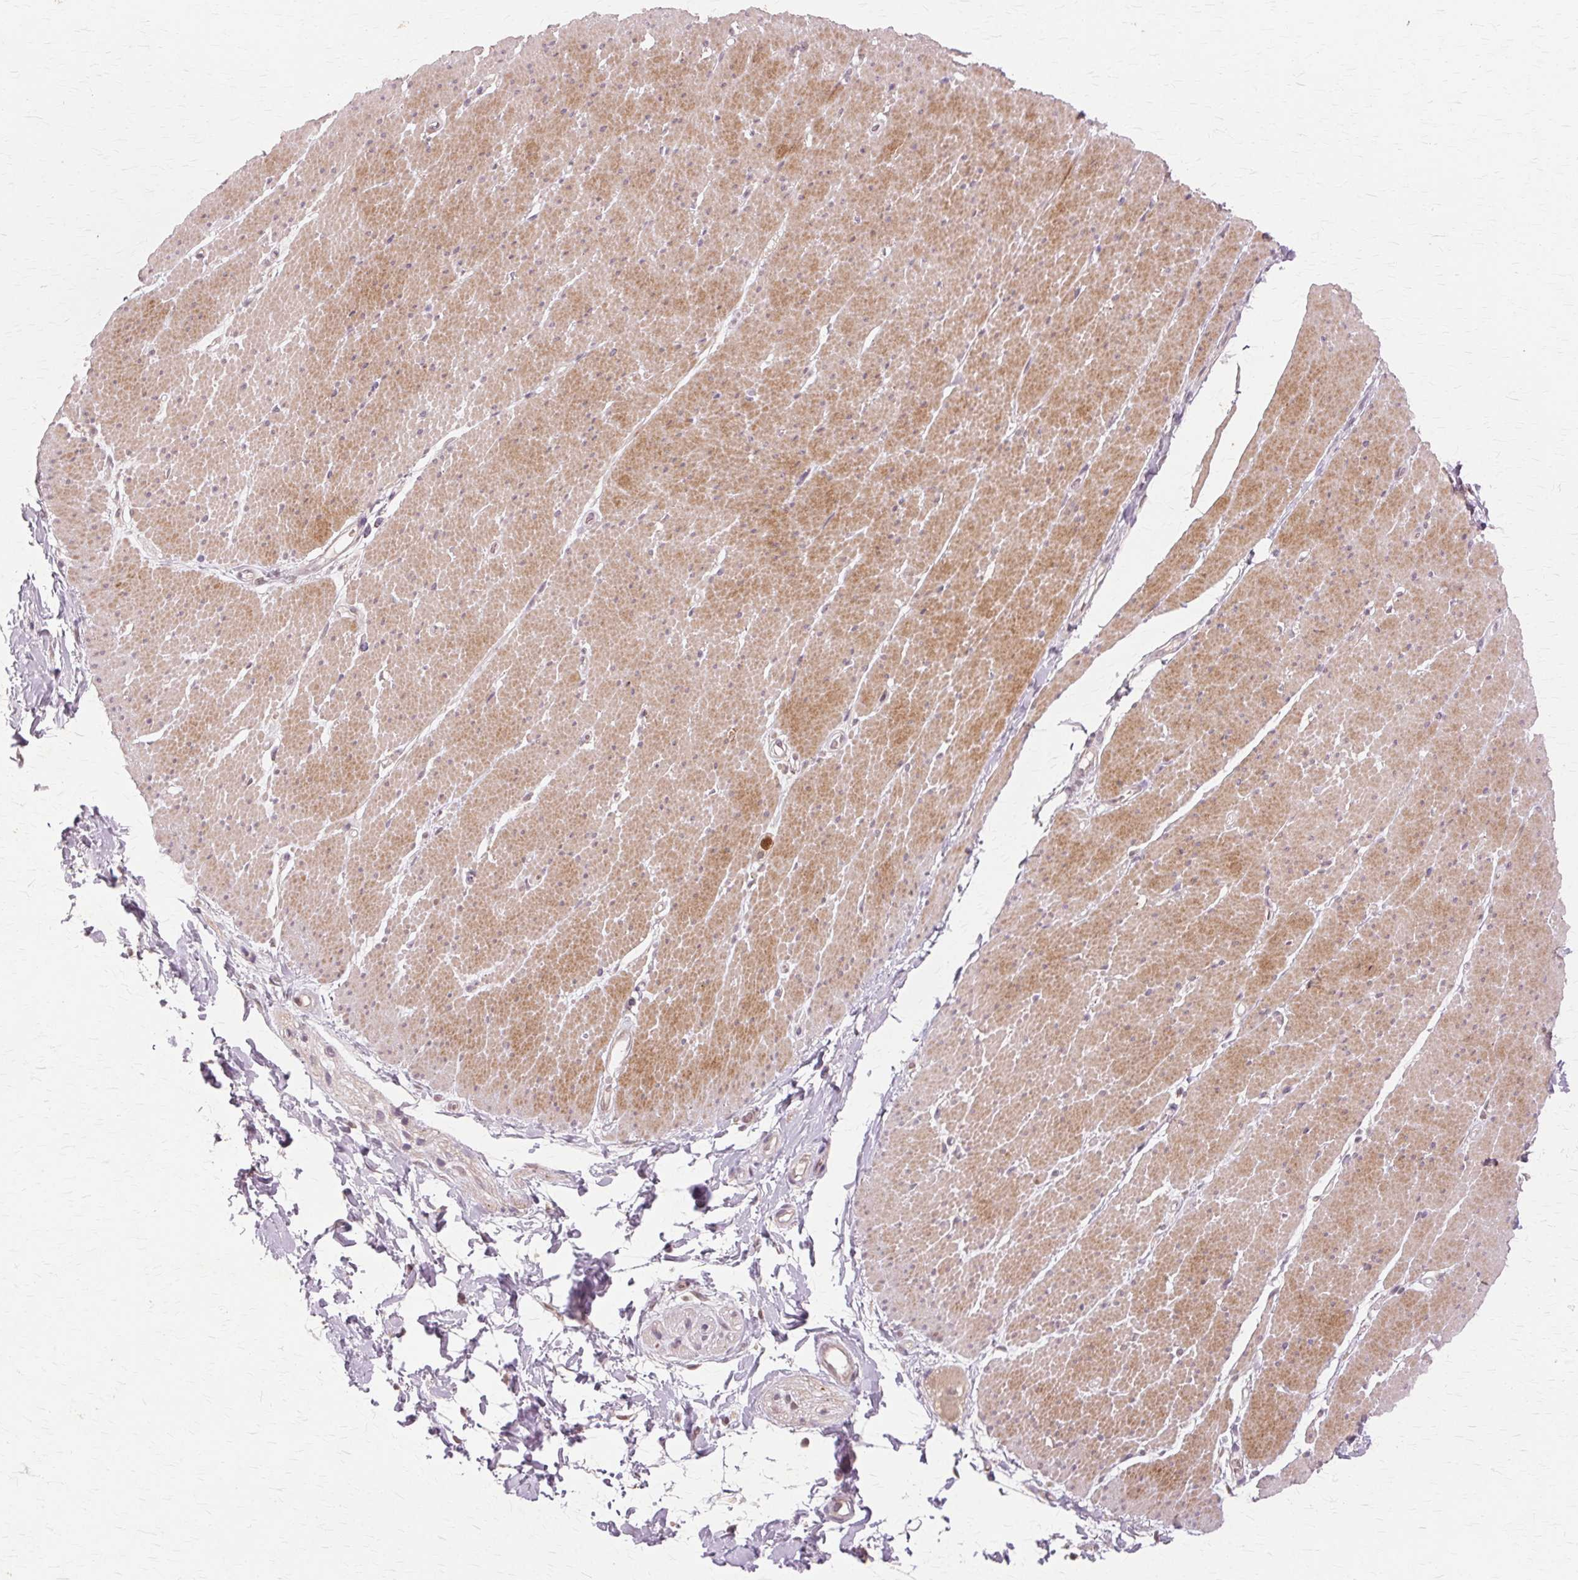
{"staining": {"intensity": "moderate", "quantity": "25%-75%", "location": "cytoplasmic/membranous"}, "tissue": "smooth muscle", "cell_type": "Smooth muscle cells", "image_type": "normal", "snomed": [{"axis": "morphology", "description": "Normal tissue, NOS"}, {"axis": "topography", "description": "Smooth muscle"}, {"axis": "topography", "description": "Rectum"}], "caption": "Immunohistochemistry (IHC) photomicrograph of benign smooth muscle stained for a protein (brown), which shows medium levels of moderate cytoplasmic/membranous expression in approximately 25%-75% of smooth muscle cells.", "gene": "PRMT5", "patient": {"sex": "male", "age": 53}}